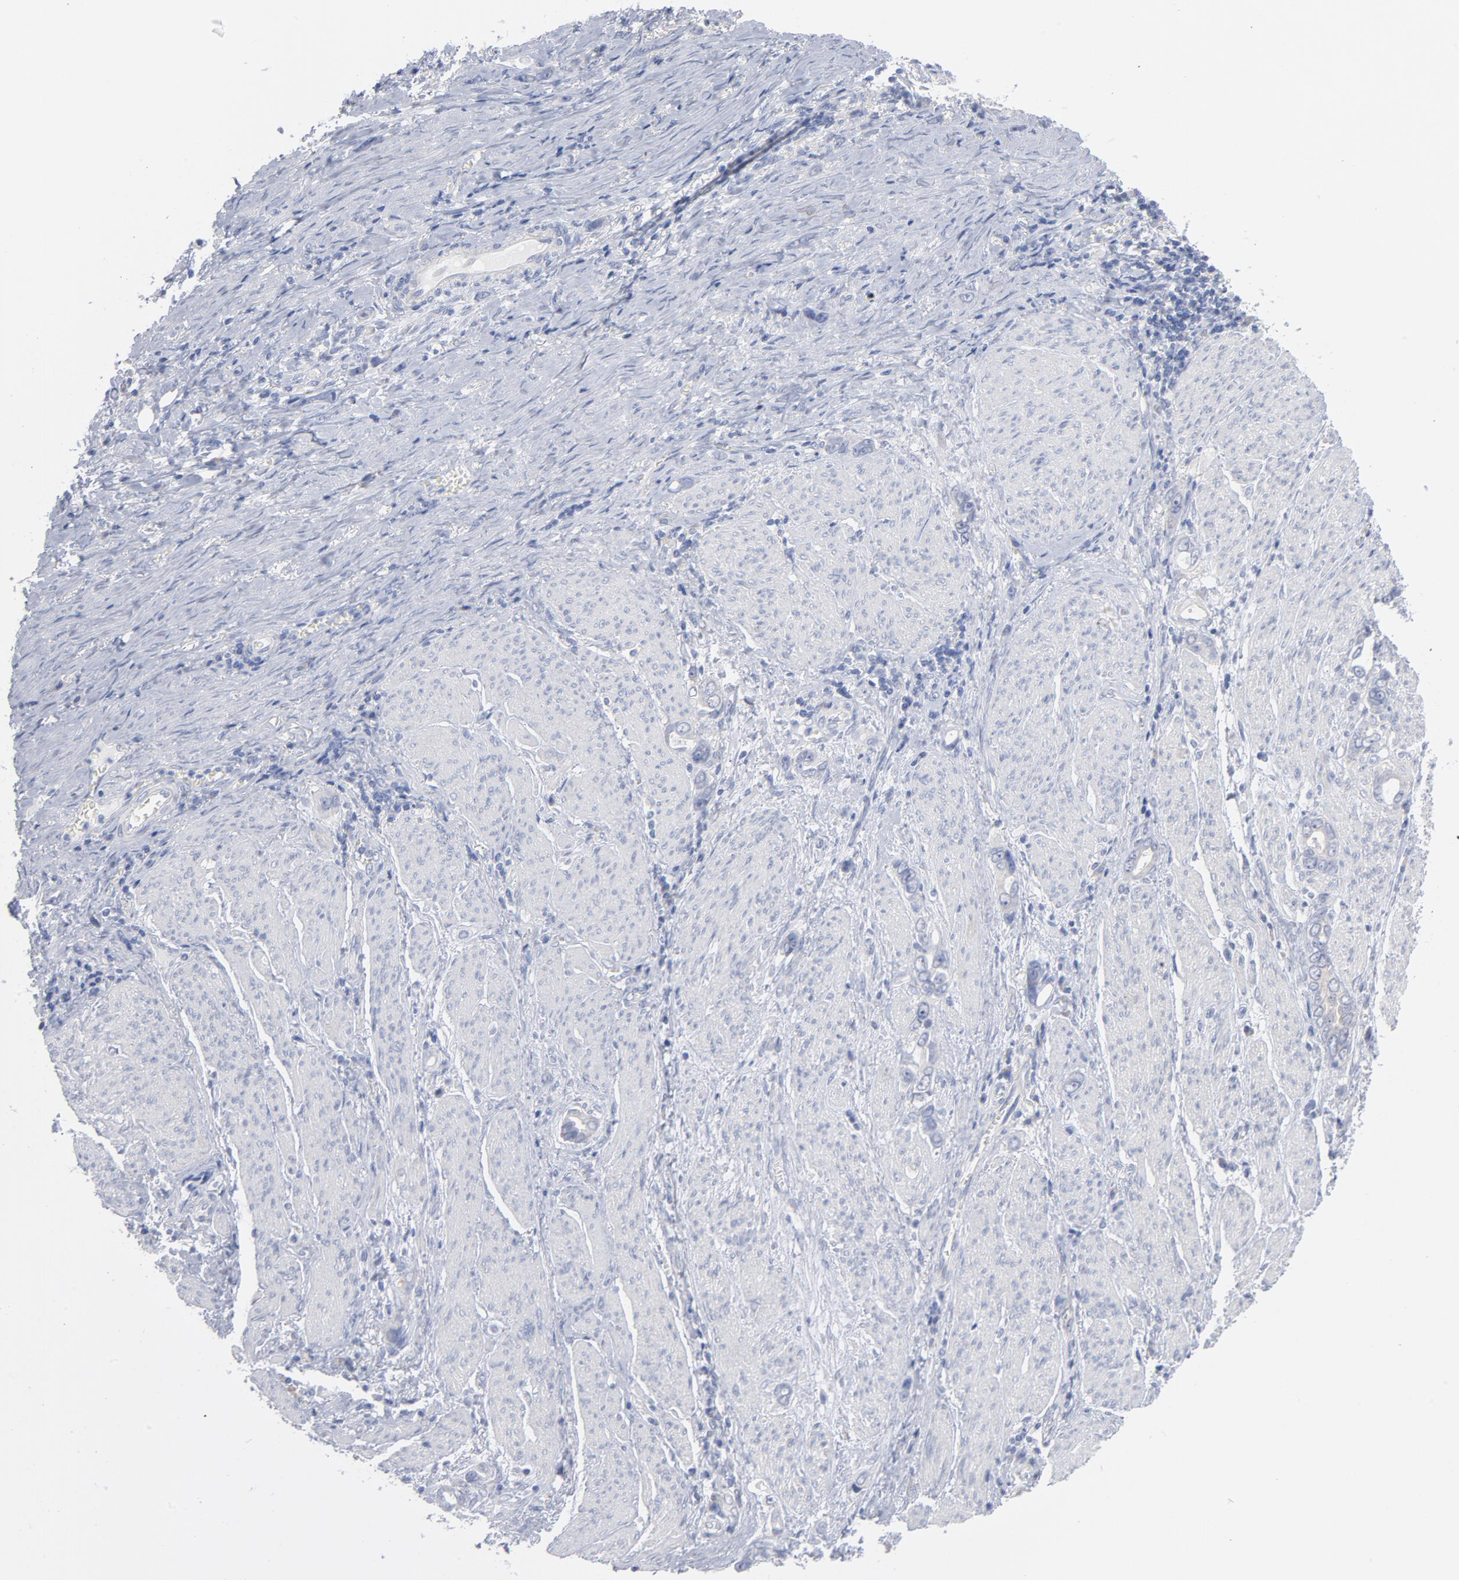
{"staining": {"intensity": "negative", "quantity": "none", "location": "none"}, "tissue": "stomach cancer", "cell_type": "Tumor cells", "image_type": "cancer", "snomed": [{"axis": "morphology", "description": "Adenocarcinoma, NOS"}, {"axis": "topography", "description": "Stomach"}], "caption": "DAB immunohistochemical staining of stomach cancer reveals no significant staining in tumor cells.", "gene": "CPE", "patient": {"sex": "male", "age": 78}}